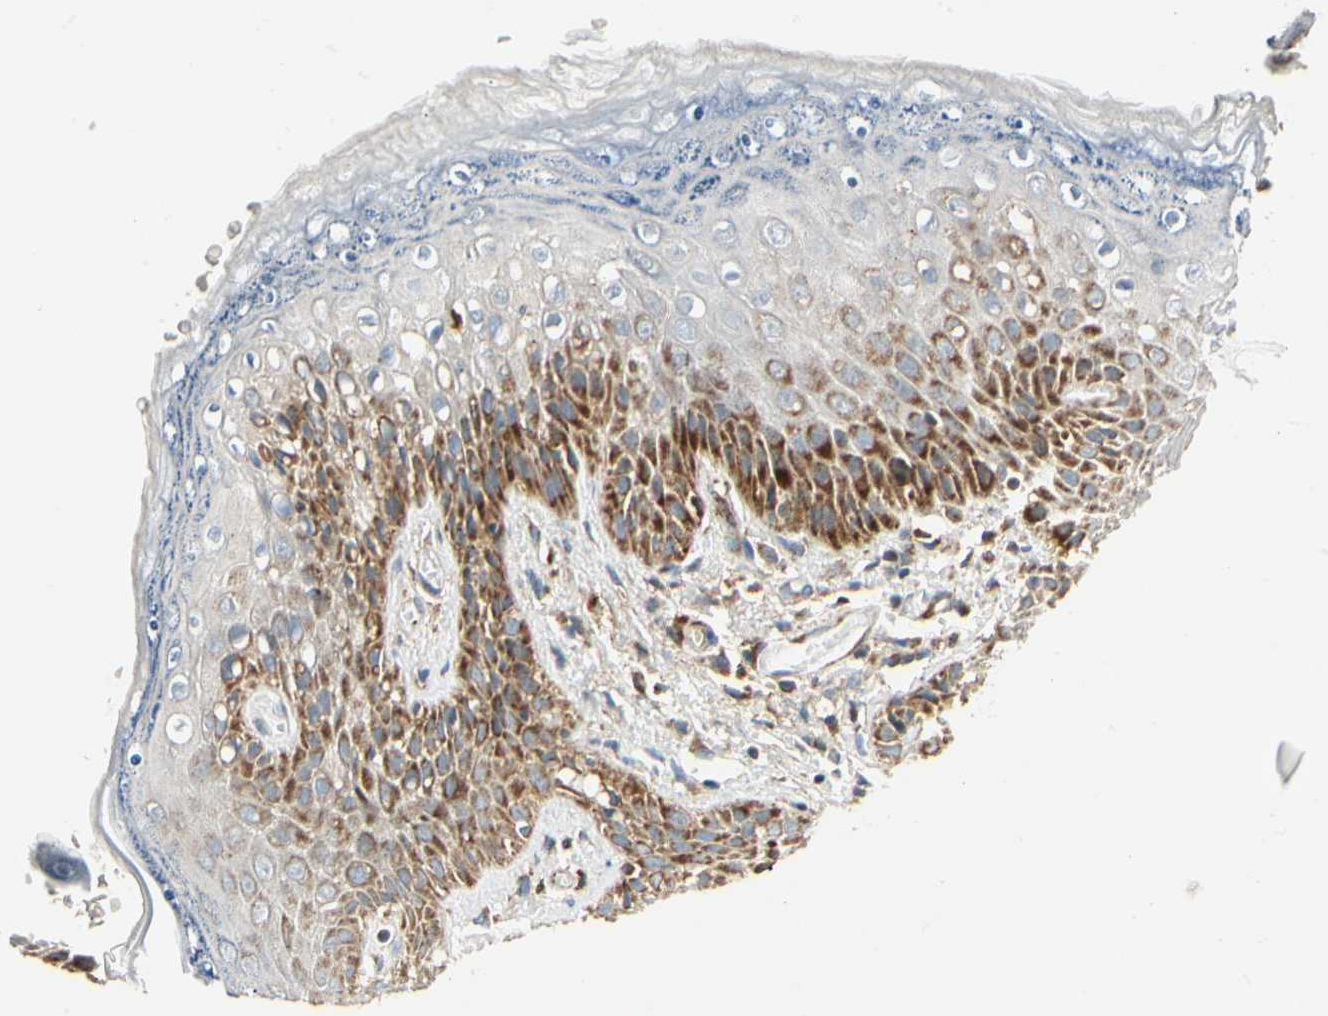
{"staining": {"intensity": "moderate", "quantity": "25%-75%", "location": "cytoplasmic/membranous"}, "tissue": "skin", "cell_type": "Epidermal cells", "image_type": "normal", "snomed": [{"axis": "morphology", "description": "Normal tissue, NOS"}, {"axis": "topography", "description": "Anal"}], "caption": "Immunohistochemical staining of unremarkable skin exhibits moderate cytoplasmic/membranous protein expression in about 25%-75% of epidermal cells. (DAB = brown stain, brightfield microscopy at high magnification).", "gene": "MRPL9", "patient": {"sex": "female", "age": 46}}